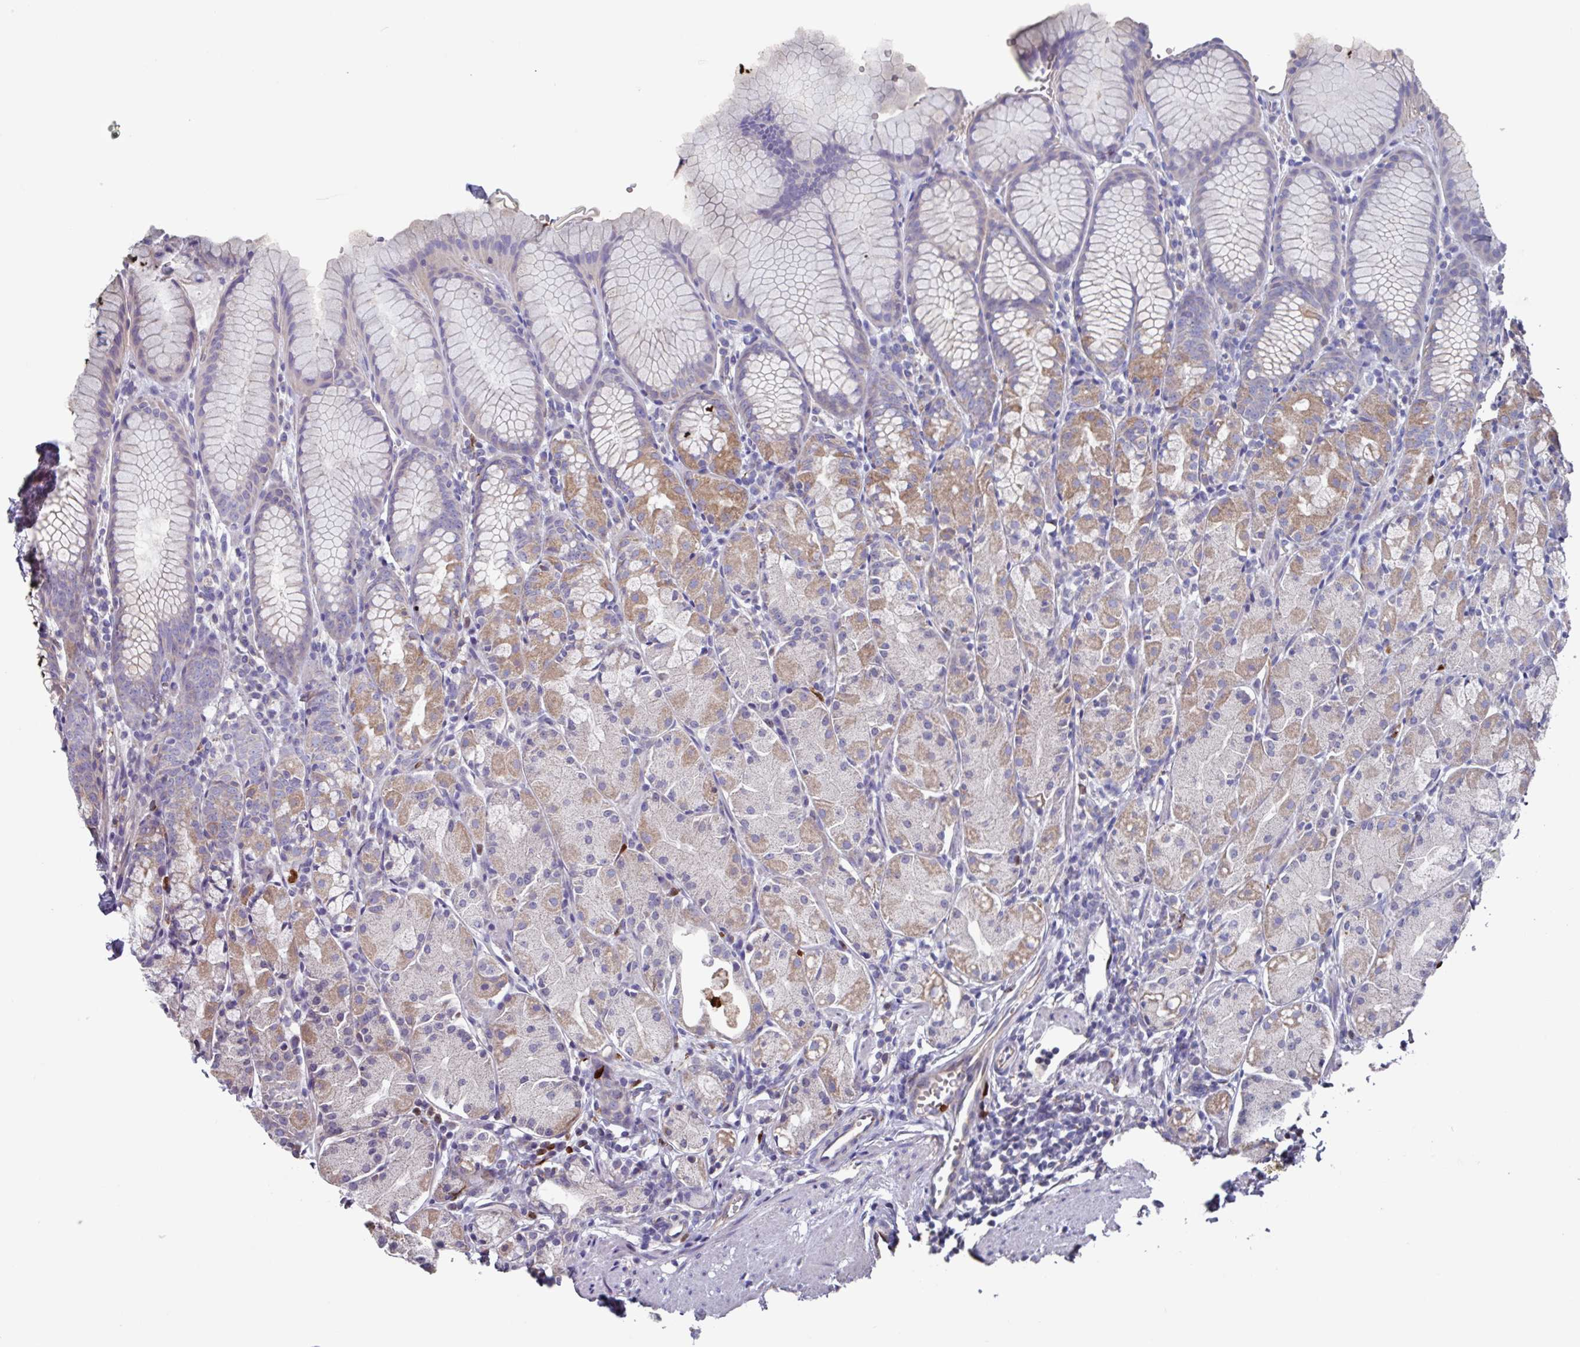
{"staining": {"intensity": "moderate", "quantity": "<25%", "location": "cytoplasmic/membranous"}, "tissue": "stomach", "cell_type": "Glandular cells", "image_type": "normal", "snomed": [{"axis": "morphology", "description": "Normal tissue, NOS"}, {"axis": "topography", "description": "Stomach, upper"}], "caption": "The photomicrograph shows immunohistochemical staining of benign stomach. There is moderate cytoplasmic/membranous positivity is seen in about <25% of glandular cells. (brown staining indicates protein expression, while blue staining denotes nuclei).", "gene": "UQCC2", "patient": {"sex": "male", "age": 47}}